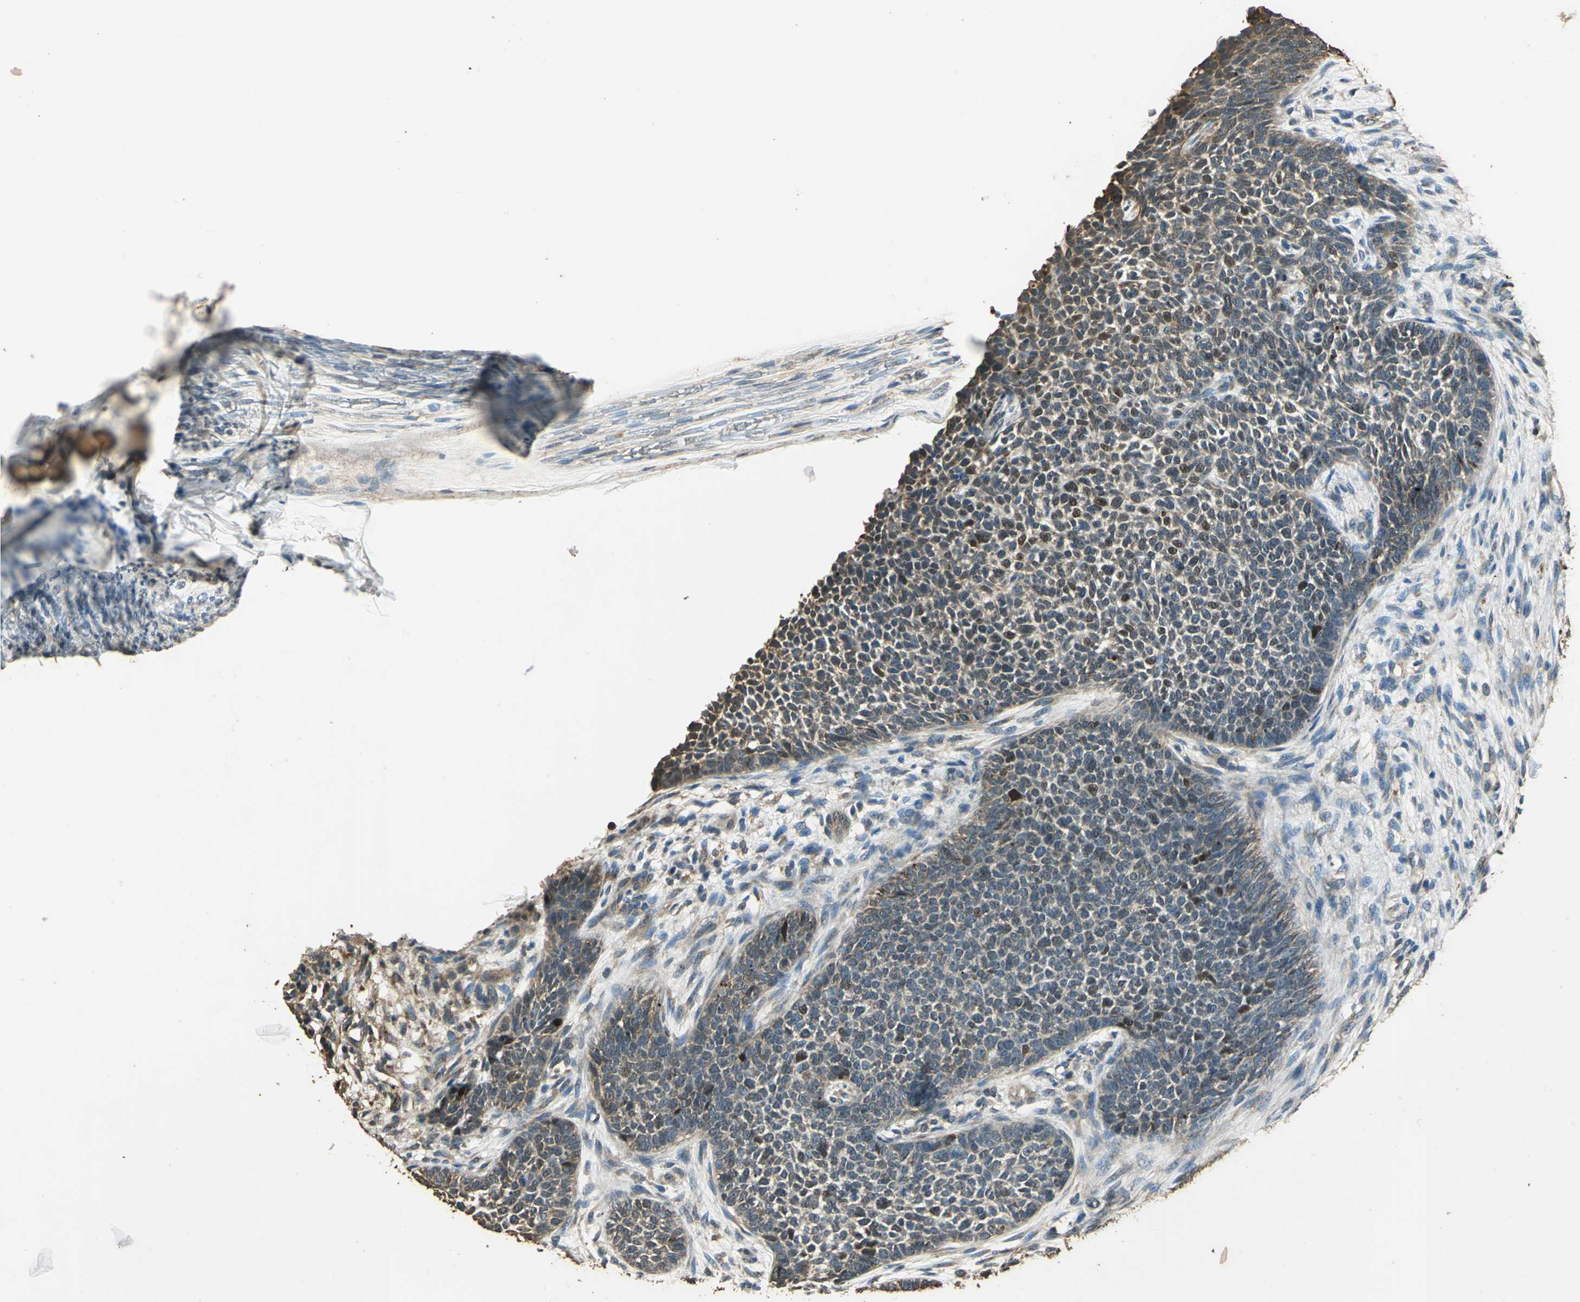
{"staining": {"intensity": "moderate", "quantity": "25%-75%", "location": "cytoplasmic/membranous,nuclear"}, "tissue": "skin cancer", "cell_type": "Tumor cells", "image_type": "cancer", "snomed": [{"axis": "morphology", "description": "Basal cell carcinoma"}, {"axis": "topography", "description": "Skin"}], "caption": "There is medium levels of moderate cytoplasmic/membranous and nuclear expression in tumor cells of skin basal cell carcinoma, as demonstrated by immunohistochemical staining (brown color).", "gene": "TMPRSS4", "patient": {"sex": "female", "age": 84}}